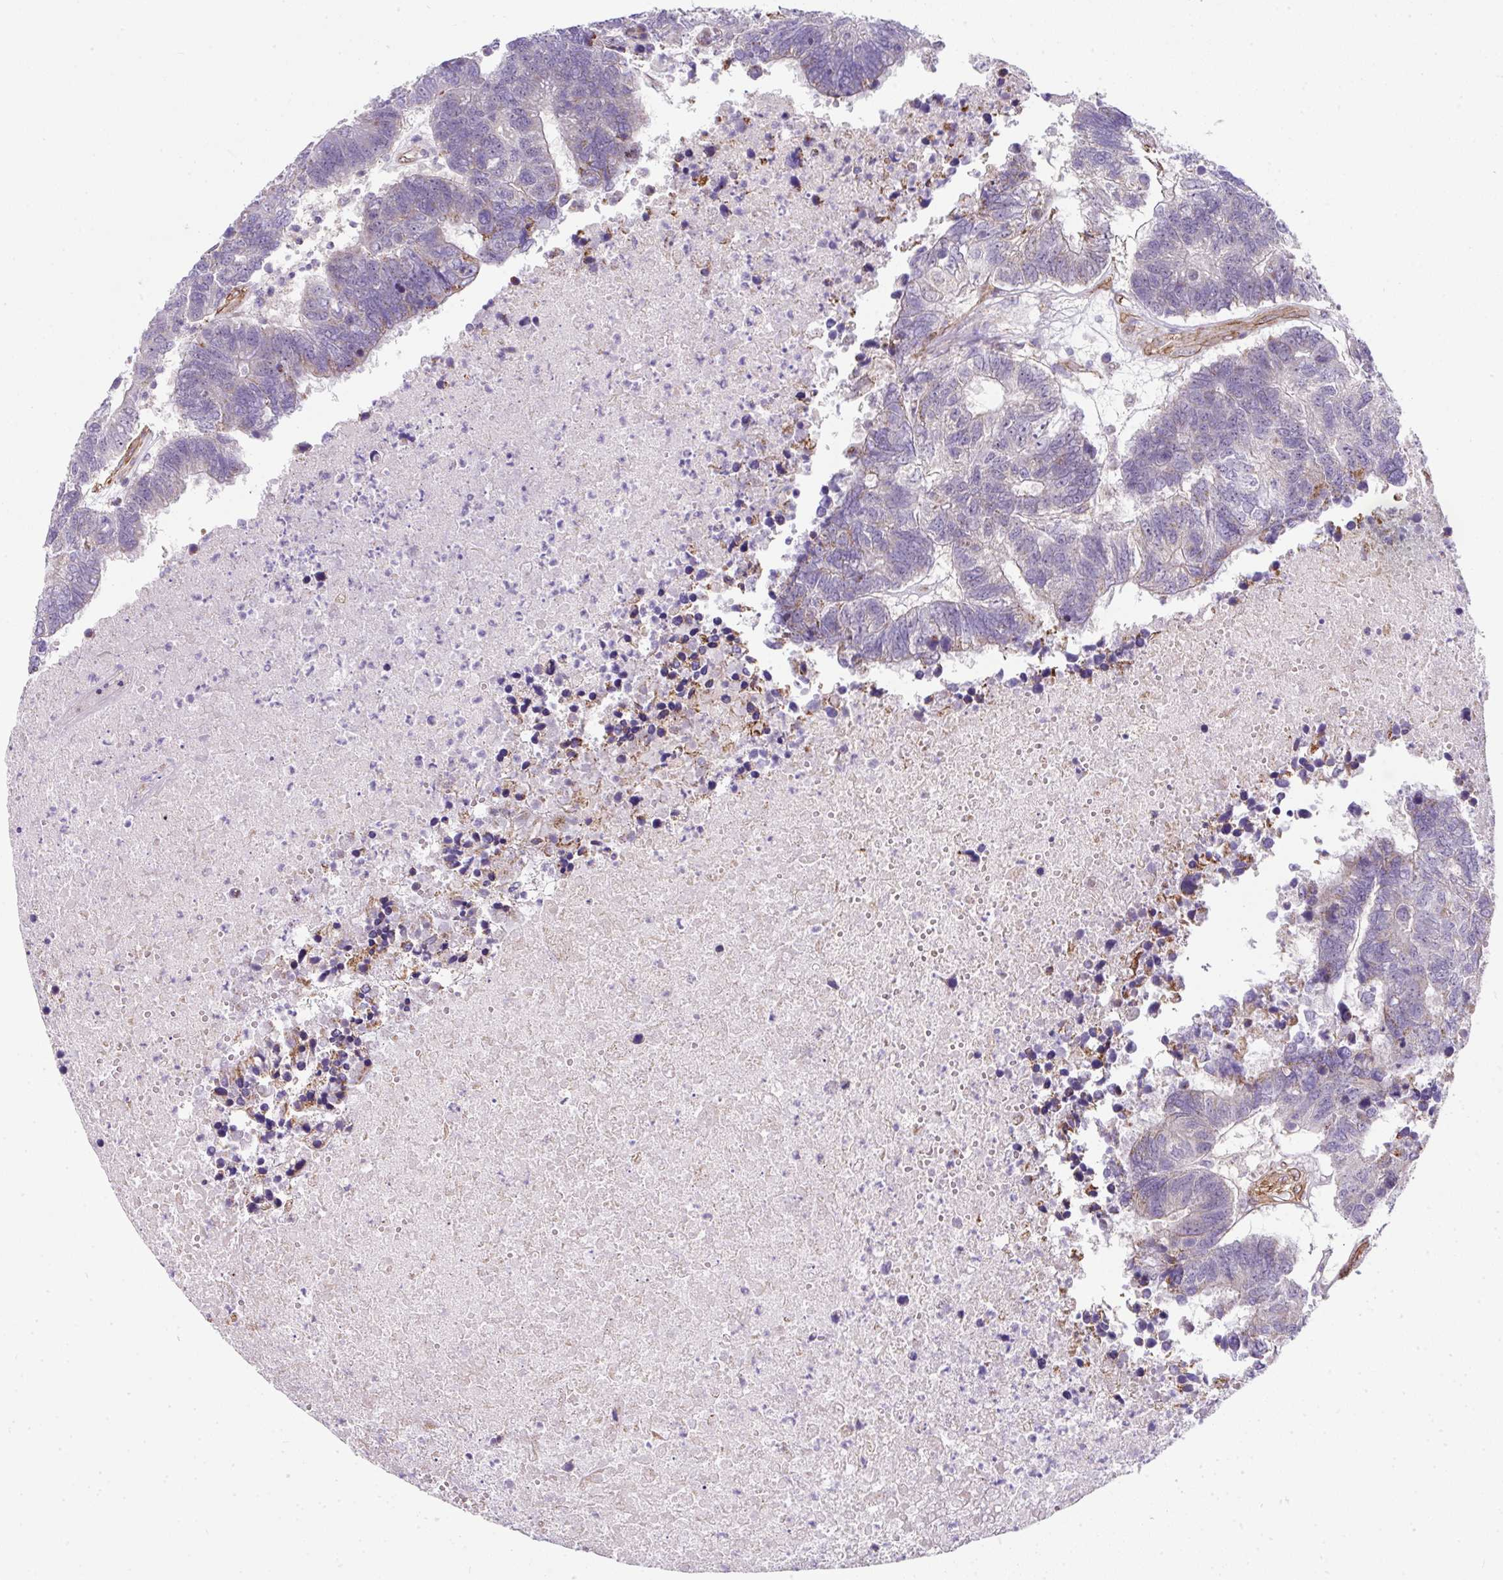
{"staining": {"intensity": "negative", "quantity": "none", "location": "none"}, "tissue": "colorectal cancer", "cell_type": "Tumor cells", "image_type": "cancer", "snomed": [{"axis": "morphology", "description": "Adenocarcinoma, NOS"}, {"axis": "topography", "description": "Colon"}], "caption": "IHC photomicrograph of human colorectal adenocarcinoma stained for a protein (brown), which reveals no expression in tumor cells.", "gene": "ANKUB1", "patient": {"sex": "female", "age": 48}}